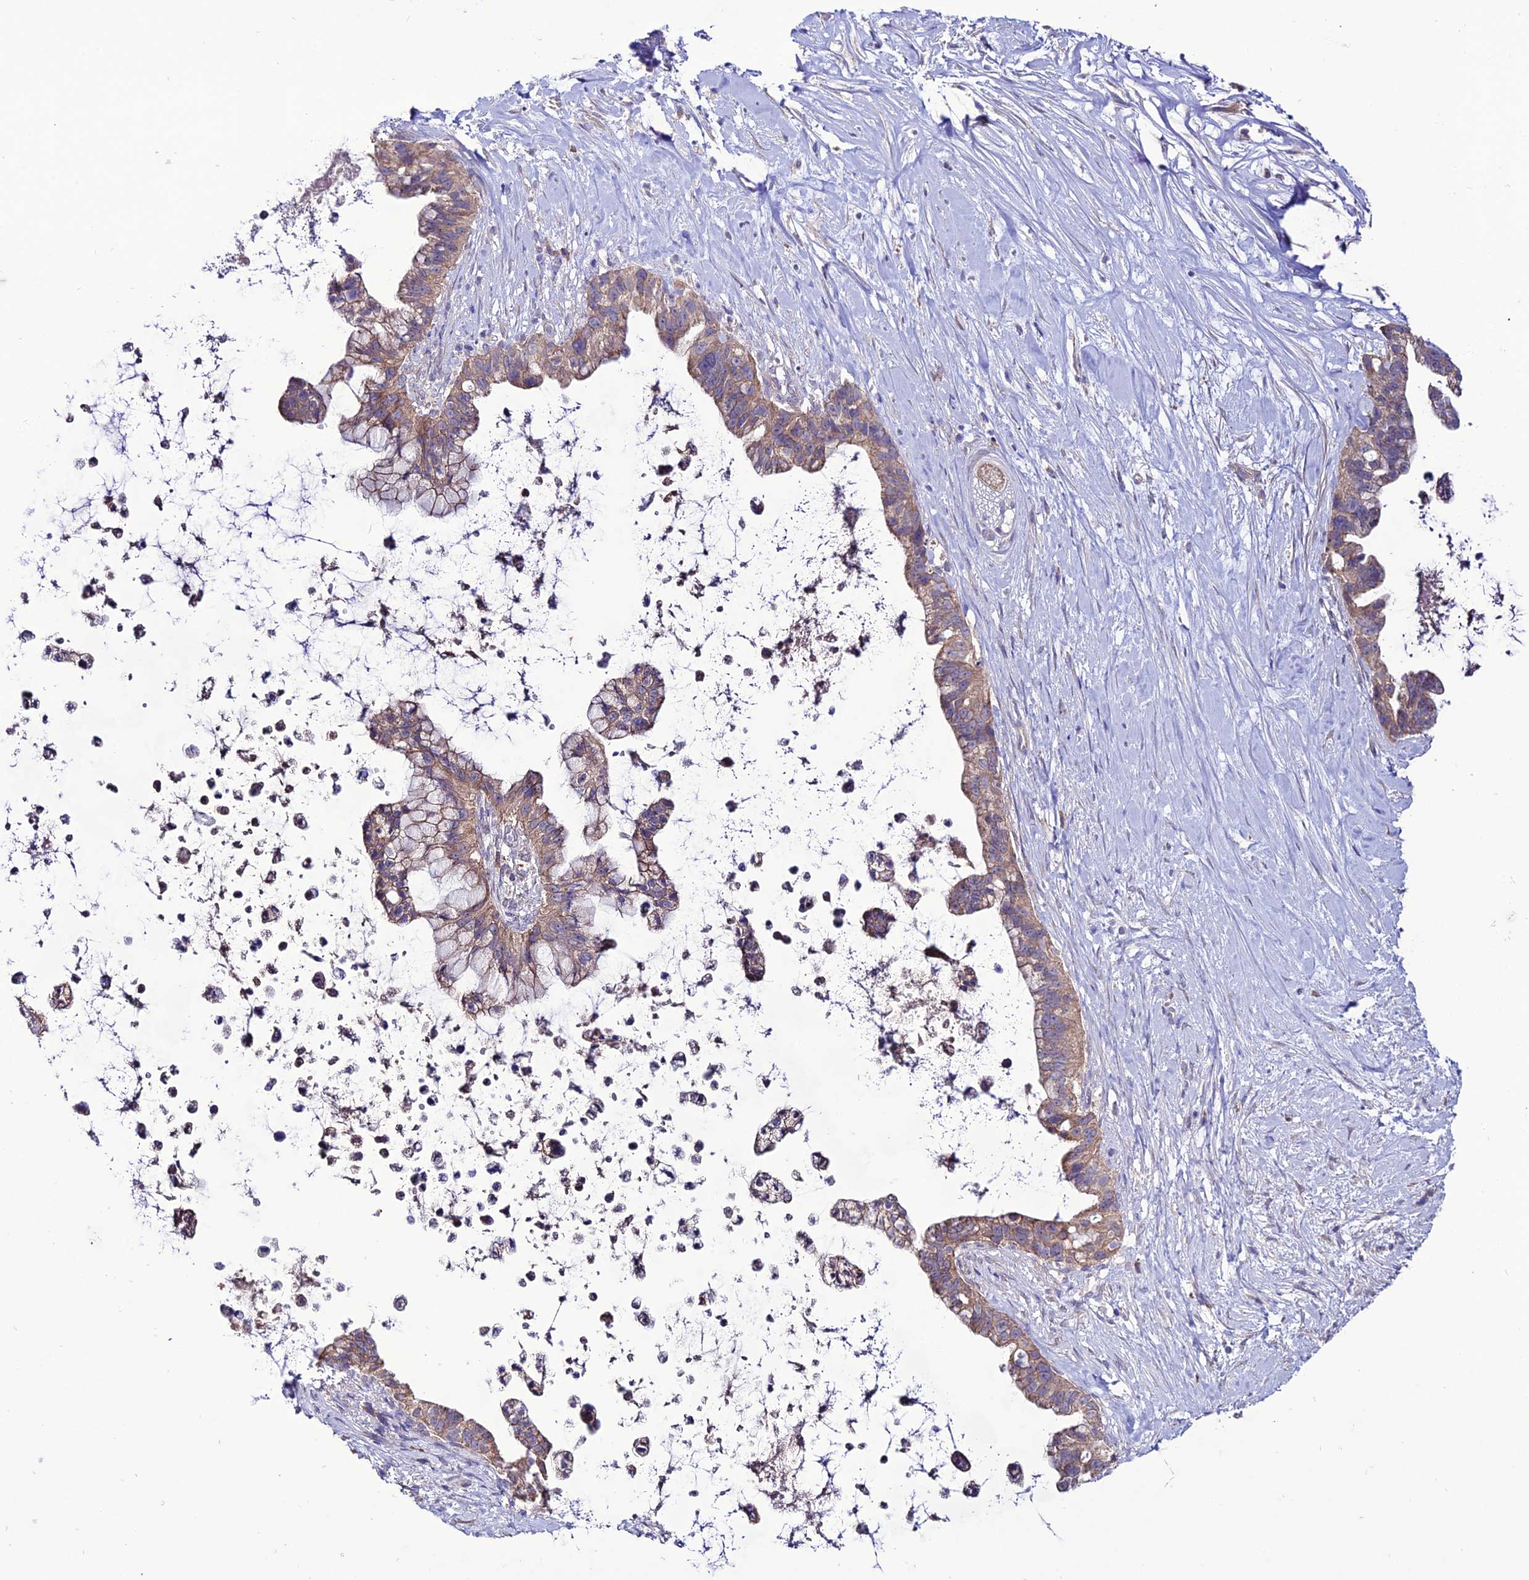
{"staining": {"intensity": "moderate", "quantity": ">75%", "location": "cytoplasmic/membranous"}, "tissue": "pancreatic cancer", "cell_type": "Tumor cells", "image_type": "cancer", "snomed": [{"axis": "morphology", "description": "Adenocarcinoma, NOS"}, {"axis": "topography", "description": "Pancreas"}], "caption": "The histopathology image reveals a brown stain indicating the presence of a protein in the cytoplasmic/membranous of tumor cells in pancreatic adenocarcinoma.", "gene": "HOGA1", "patient": {"sex": "female", "age": 83}}